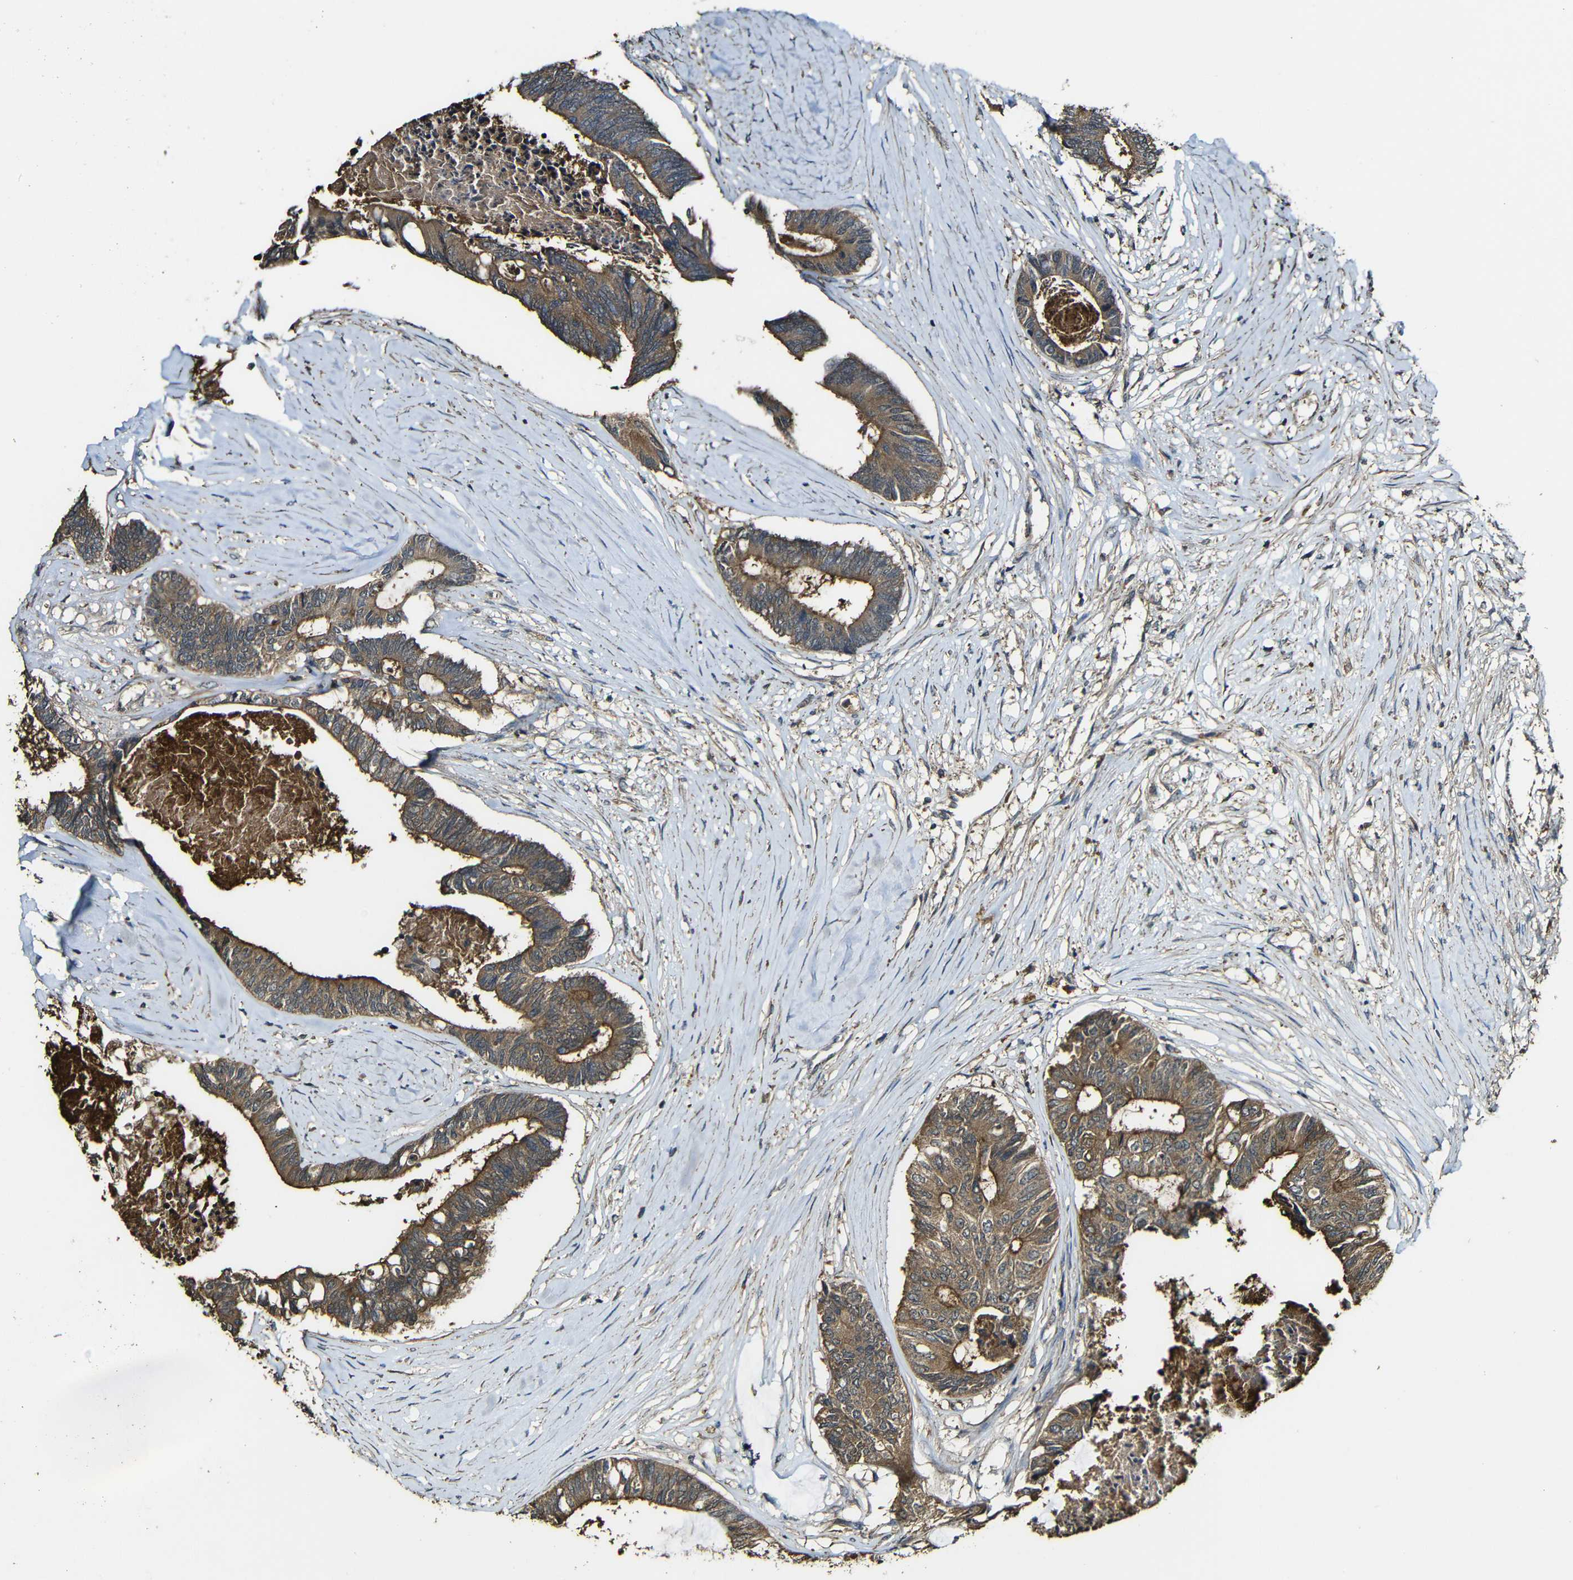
{"staining": {"intensity": "strong", "quantity": ">75%", "location": "cytoplasmic/membranous"}, "tissue": "colorectal cancer", "cell_type": "Tumor cells", "image_type": "cancer", "snomed": [{"axis": "morphology", "description": "Adenocarcinoma, NOS"}, {"axis": "topography", "description": "Rectum"}], "caption": "DAB immunohistochemical staining of human colorectal adenocarcinoma reveals strong cytoplasmic/membranous protein expression in approximately >75% of tumor cells.", "gene": "CASP8", "patient": {"sex": "male", "age": 63}}